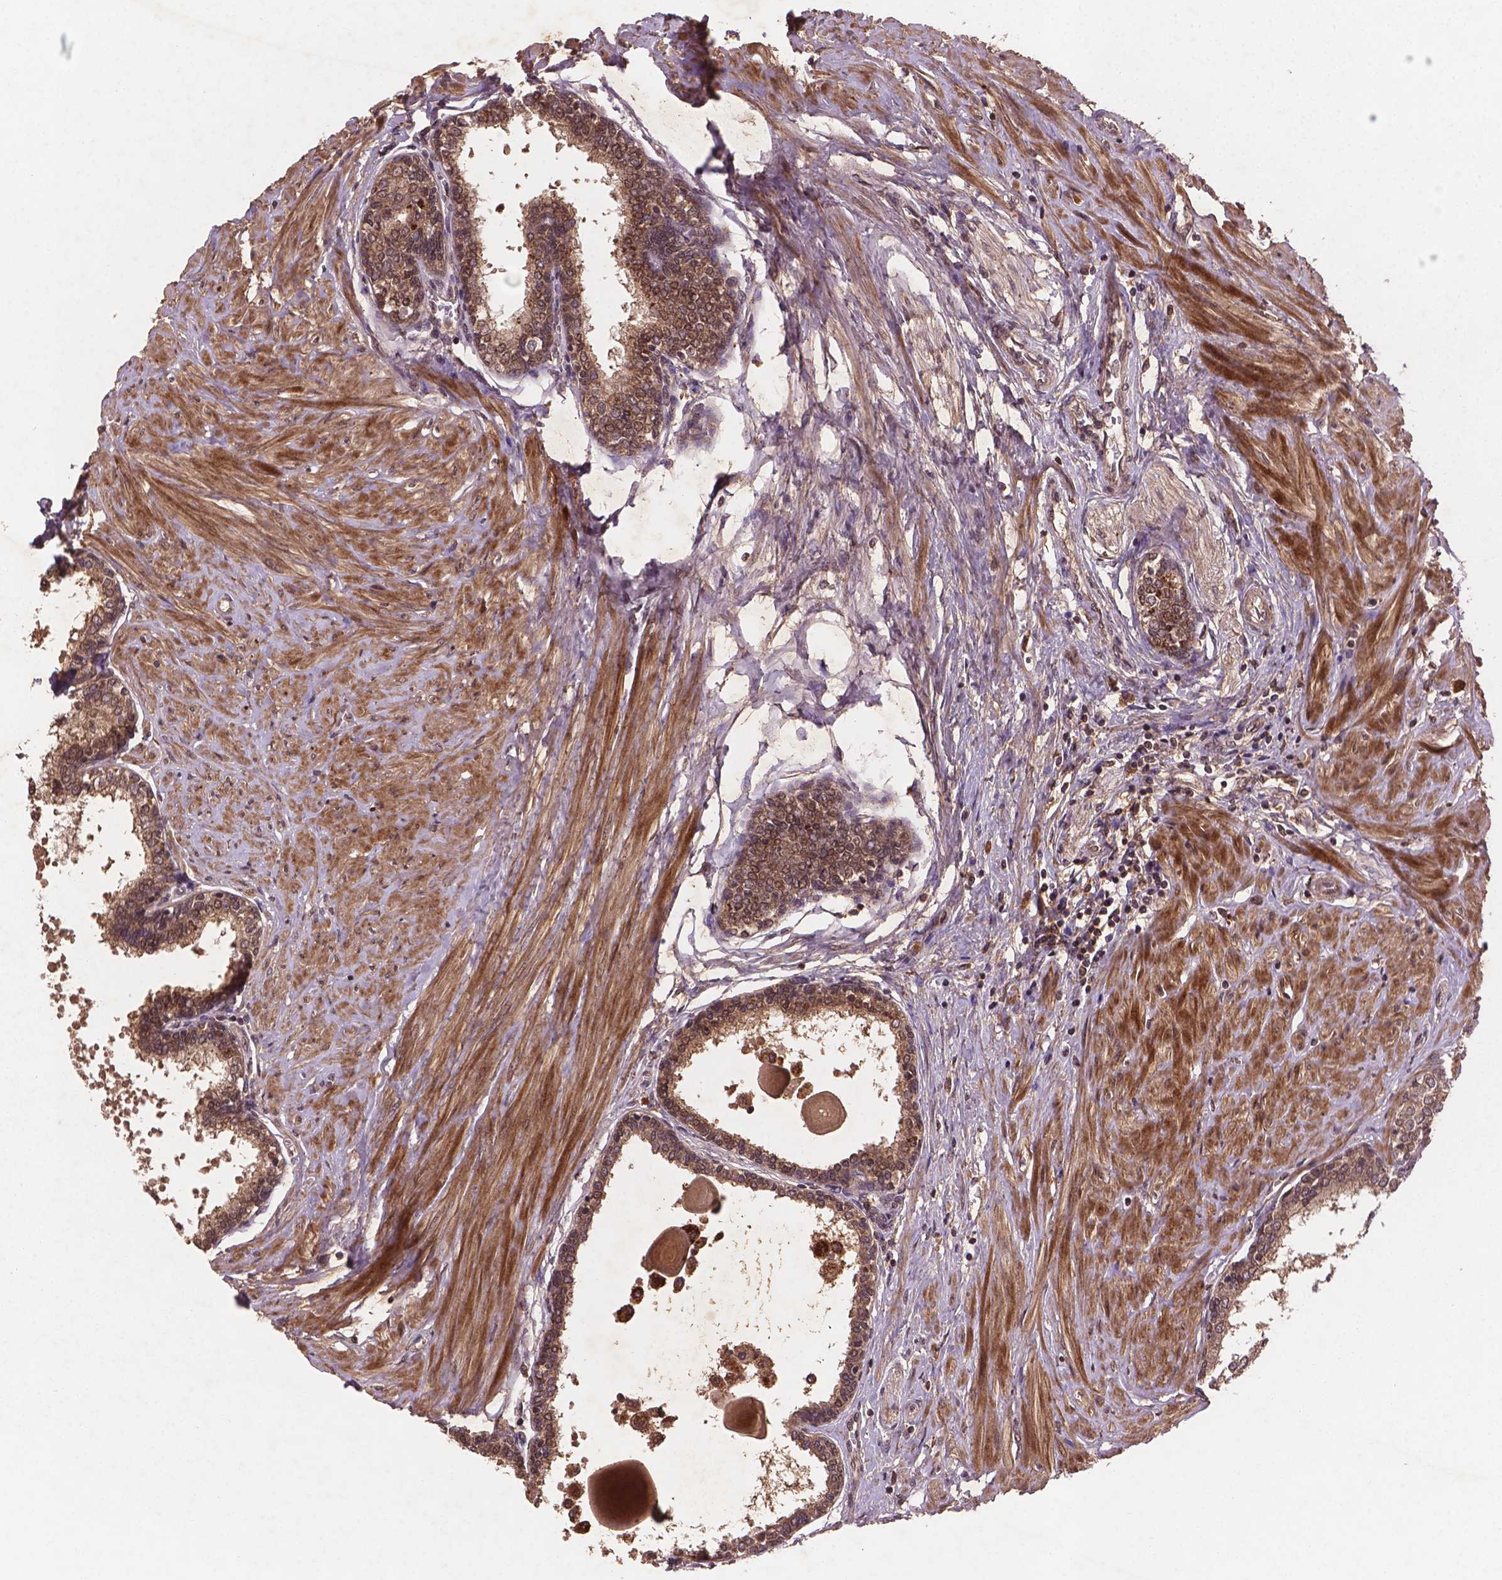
{"staining": {"intensity": "moderate", "quantity": ">75%", "location": "cytoplasmic/membranous,nuclear"}, "tissue": "prostate", "cell_type": "Glandular cells", "image_type": "normal", "snomed": [{"axis": "morphology", "description": "Normal tissue, NOS"}, {"axis": "topography", "description": "Prostate"}], "caption": "A high-resolution image shows IHC staining of unremarkable prostate, which demonstrates moderate cytoplasmic/membranous,nuclear expression in approximately >75% of glandular cells. The staining was performed using DAB (3,3'-diaminobenzidine) to visualize the protein expression in brown, while the nuclei were stained in blue with hematoxylin (Magnification: 20x).", "gene": "NIPAL2", "patient": {"sex": "male", "age": 55}}